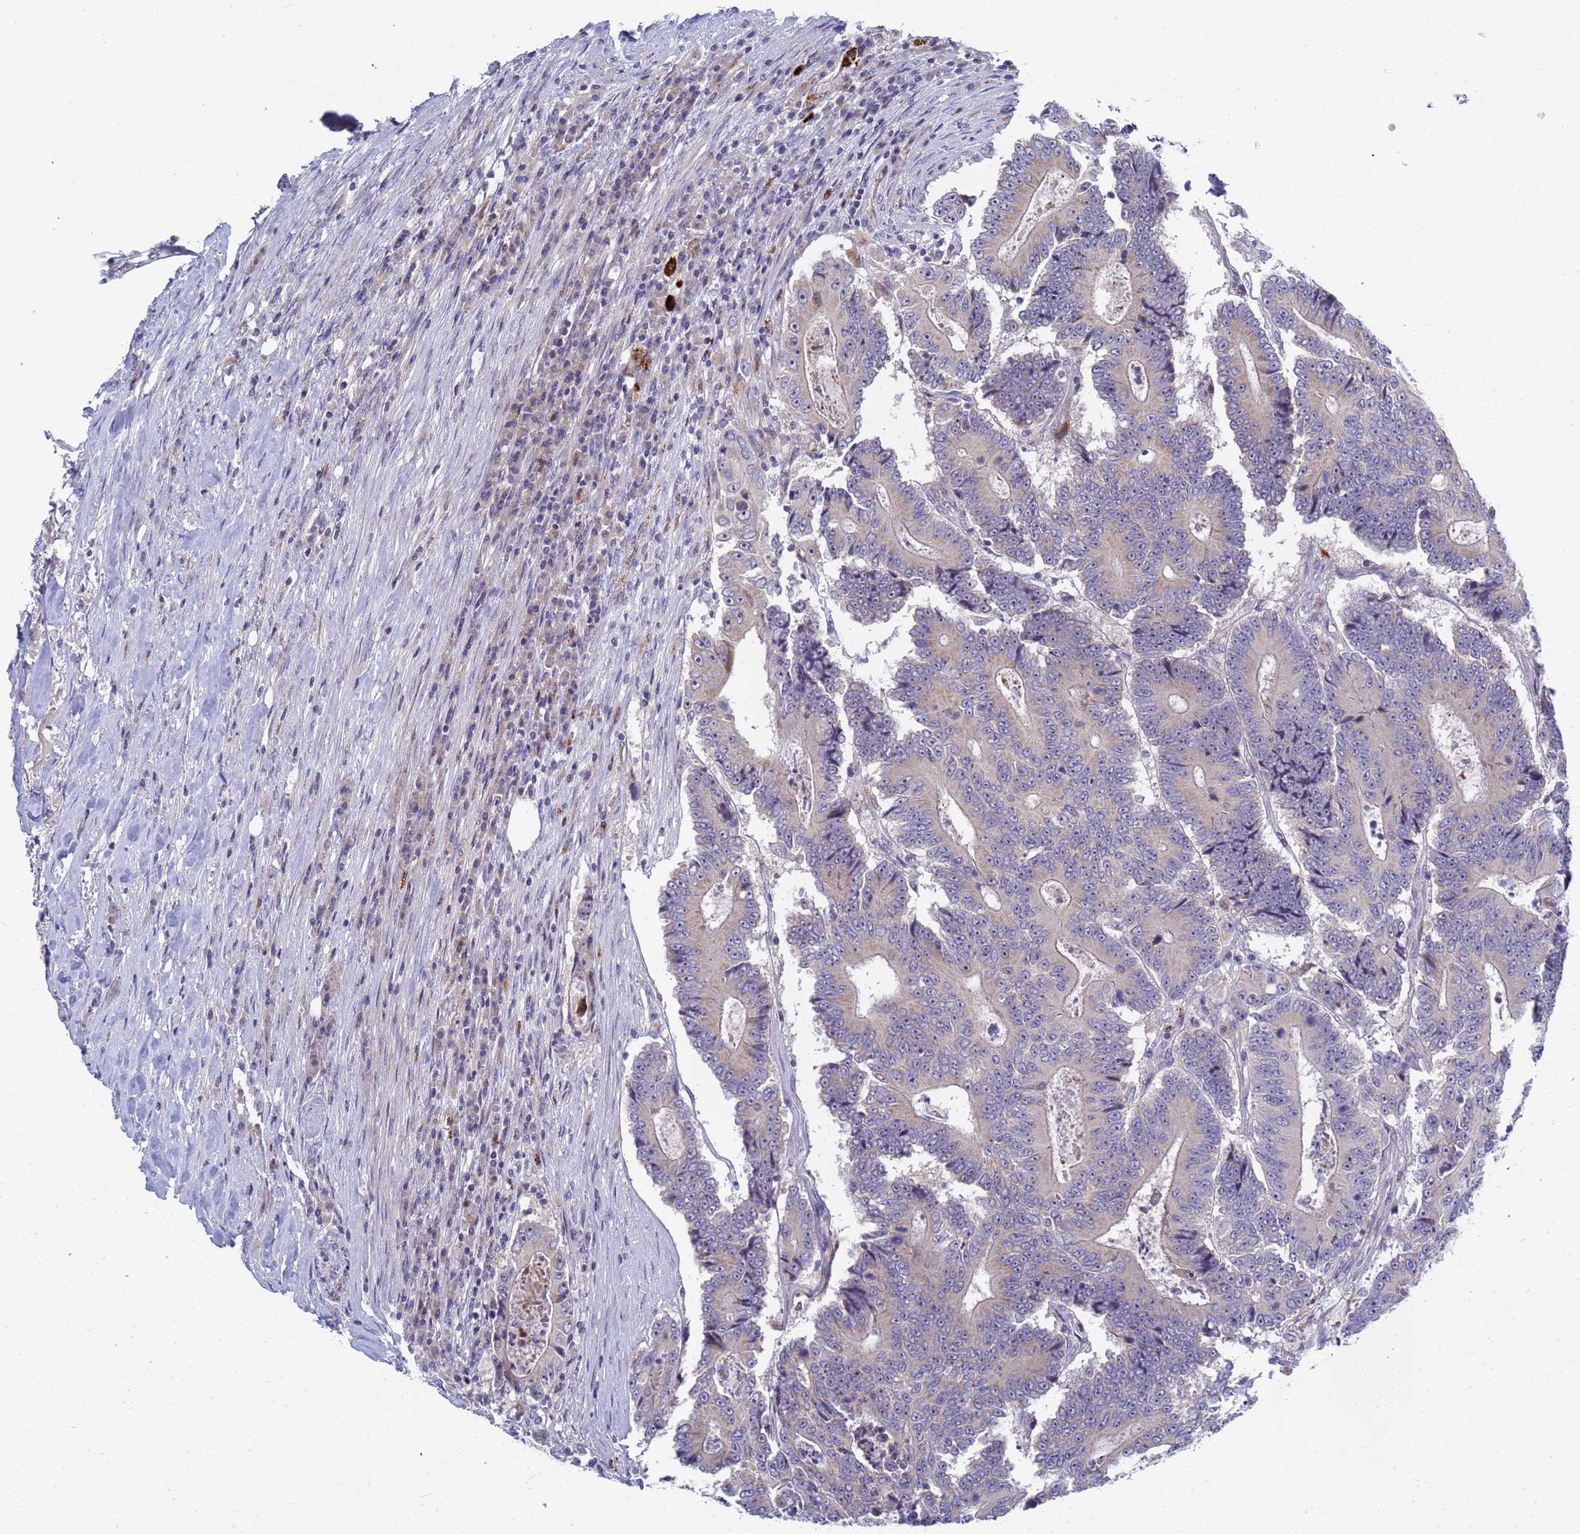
{"staining": {"intensity": "negative", "quantity": "none", "location": "none"}, "tissue": "colorectal cancer", "cell_type": "Tumor cells", "image_type": "cancer", "snomed": [{"axis": "morphology", "description": "Adenocarcinoma, NOS"}, {"axis": "topography", "description": "Colon"}], "caption": "High magnification brightfield microscopy of colorectal cancer (adenocarcinoma) stained with DAB (3,3'-diaminobenzidine) (brown) and counterstained with hematoxylin (blue): tumor cells show no significant expression.", "gene": "ENOSF1", "patient": {"sex": "male", "age": 83}}